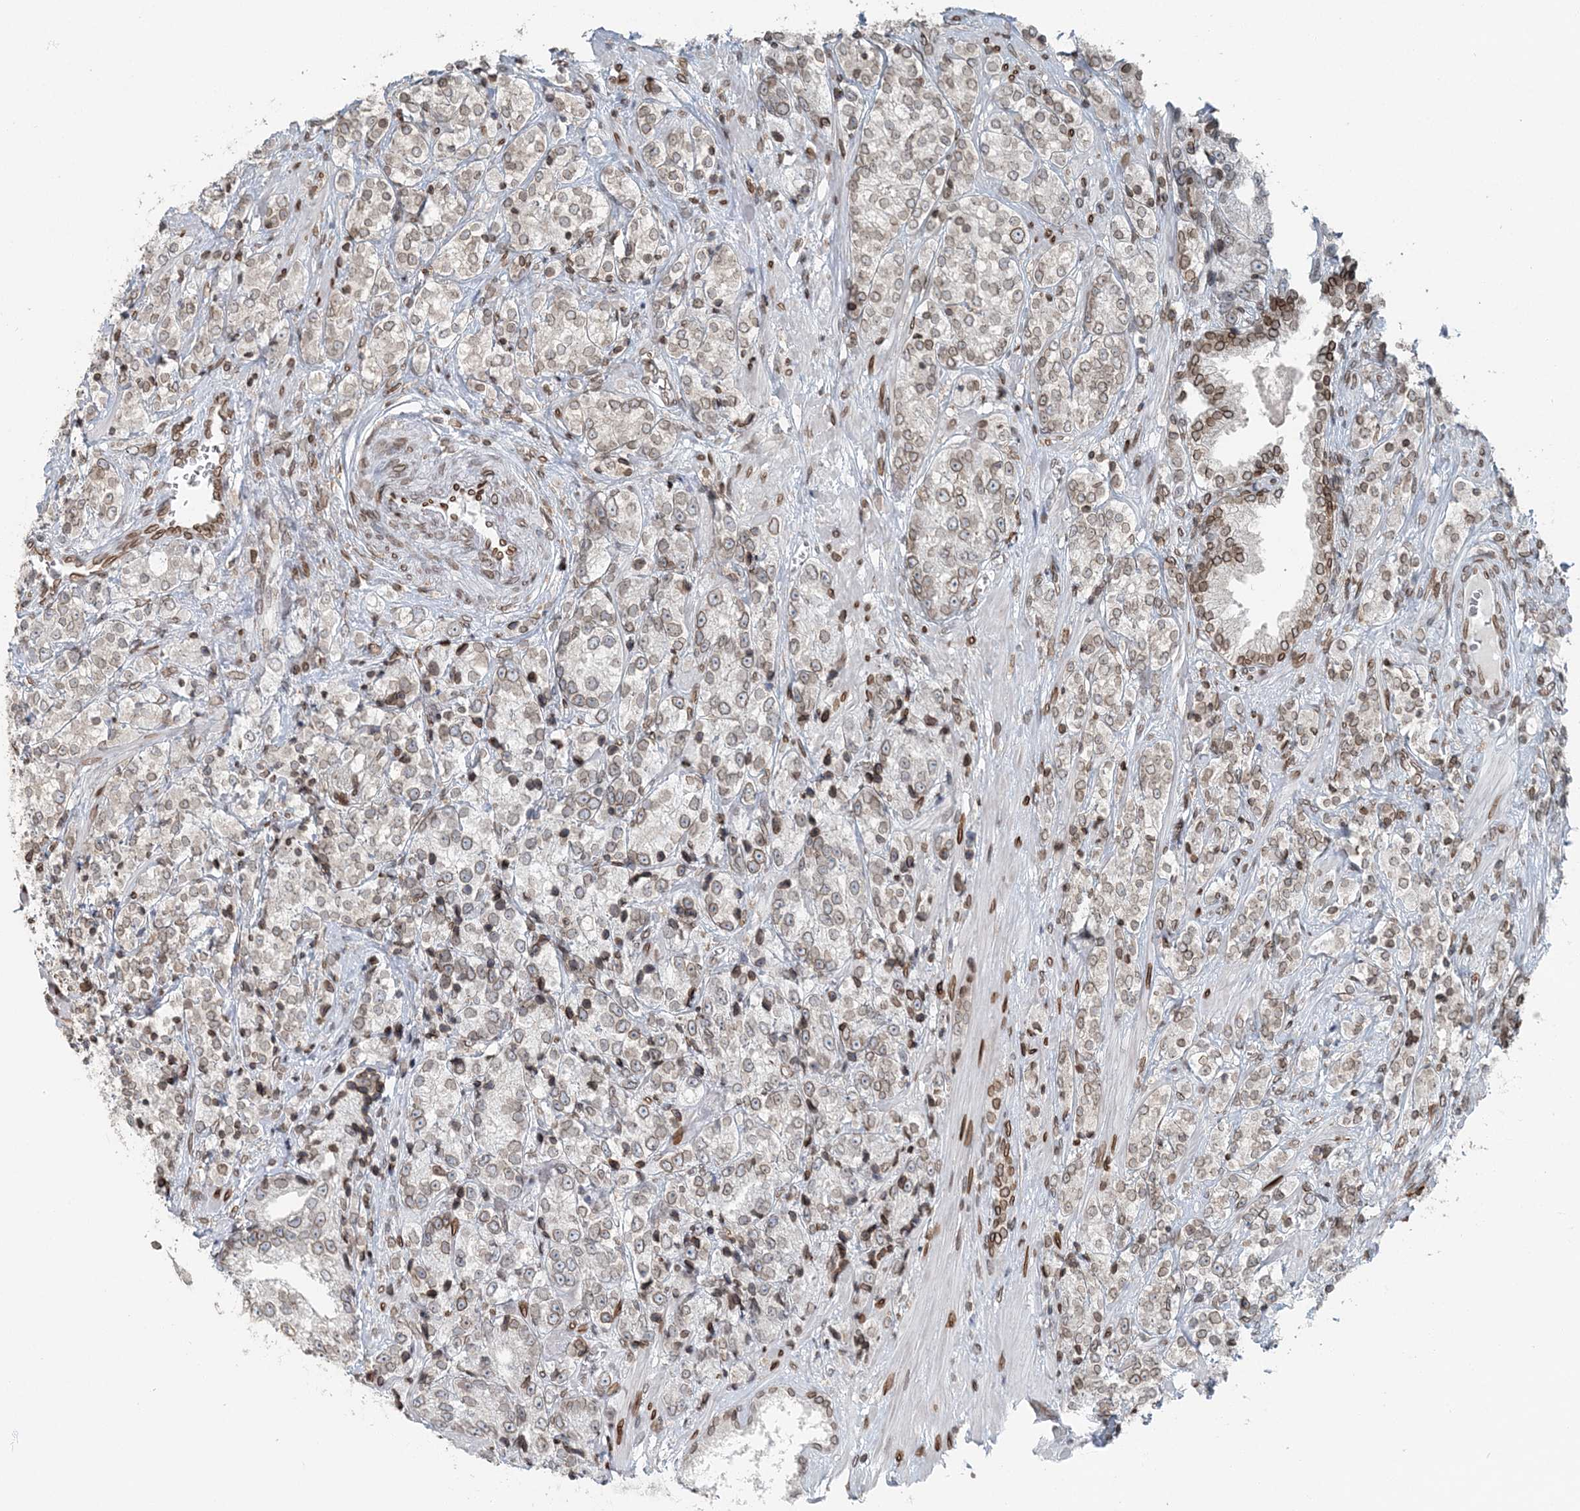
{"staining": {"intensity": "weak", "quantity": ">75%", "location": "cytoplasmic/membranous,nuclear"}, "tissue": "prostate cancer", "cell_type": "Tumor cells", "image_type": "cancer", "snomed": [{"axis": "morphology", "description": "Adenocarcinoma, High grade"}, {"axis": "topography", "description": "Prostate"}], "caption": "Prostate adenocarcinoma (high-grade) stained with DAB (3,3'-diaminobenzidine) immunohistochemistry (IHC) shows low levels of weak cytoplasmic/membranous and nuclear positivity in approximately >75% of tumor cells. Using DAB (brown) and hematoxylin (blue) stains, captured at high magnification using brightfield microscopy.", "gene": "GJD4", "patient": {"sex": "male", "age": 69}}